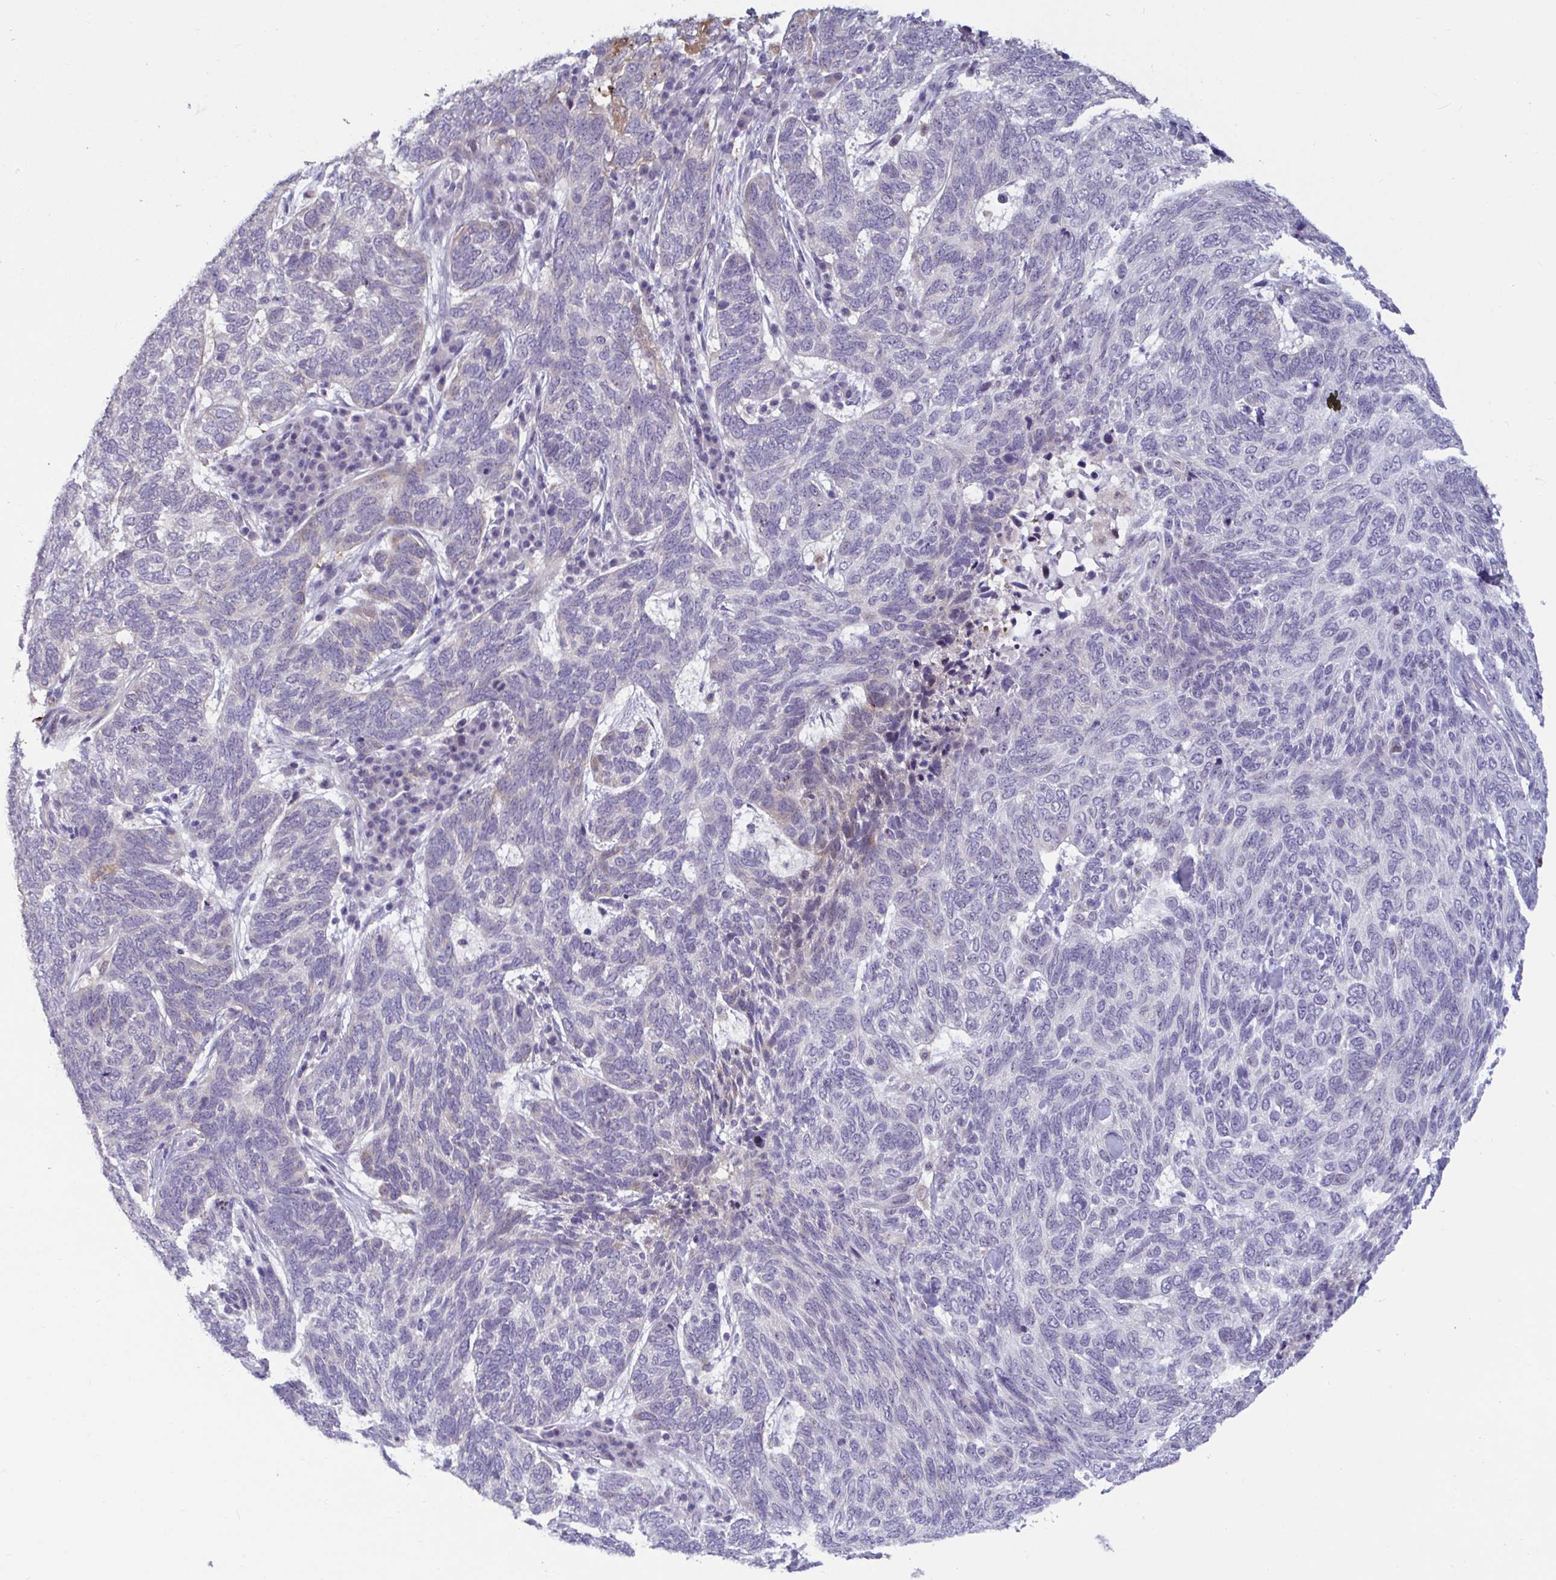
{"staining": {"intensity": "negative", "quantity": "none", "location": "none"}, "tissue": "skin cancer", "cell_type": "Tumor cells", "image_type": "cancer", "snomed": [{"axis": "morphology", "description": "Basal cell carcinoma"}, {"axis": "topography", "description": "Skin"}], "caption": "IHC histopathology image of neoplastic tissue: human skin cancer stained with DAB demonstrates no significant protein staining in tumor cells.", "gene": "GSTM1", "patient": {"sex": "female", "age": 65}}